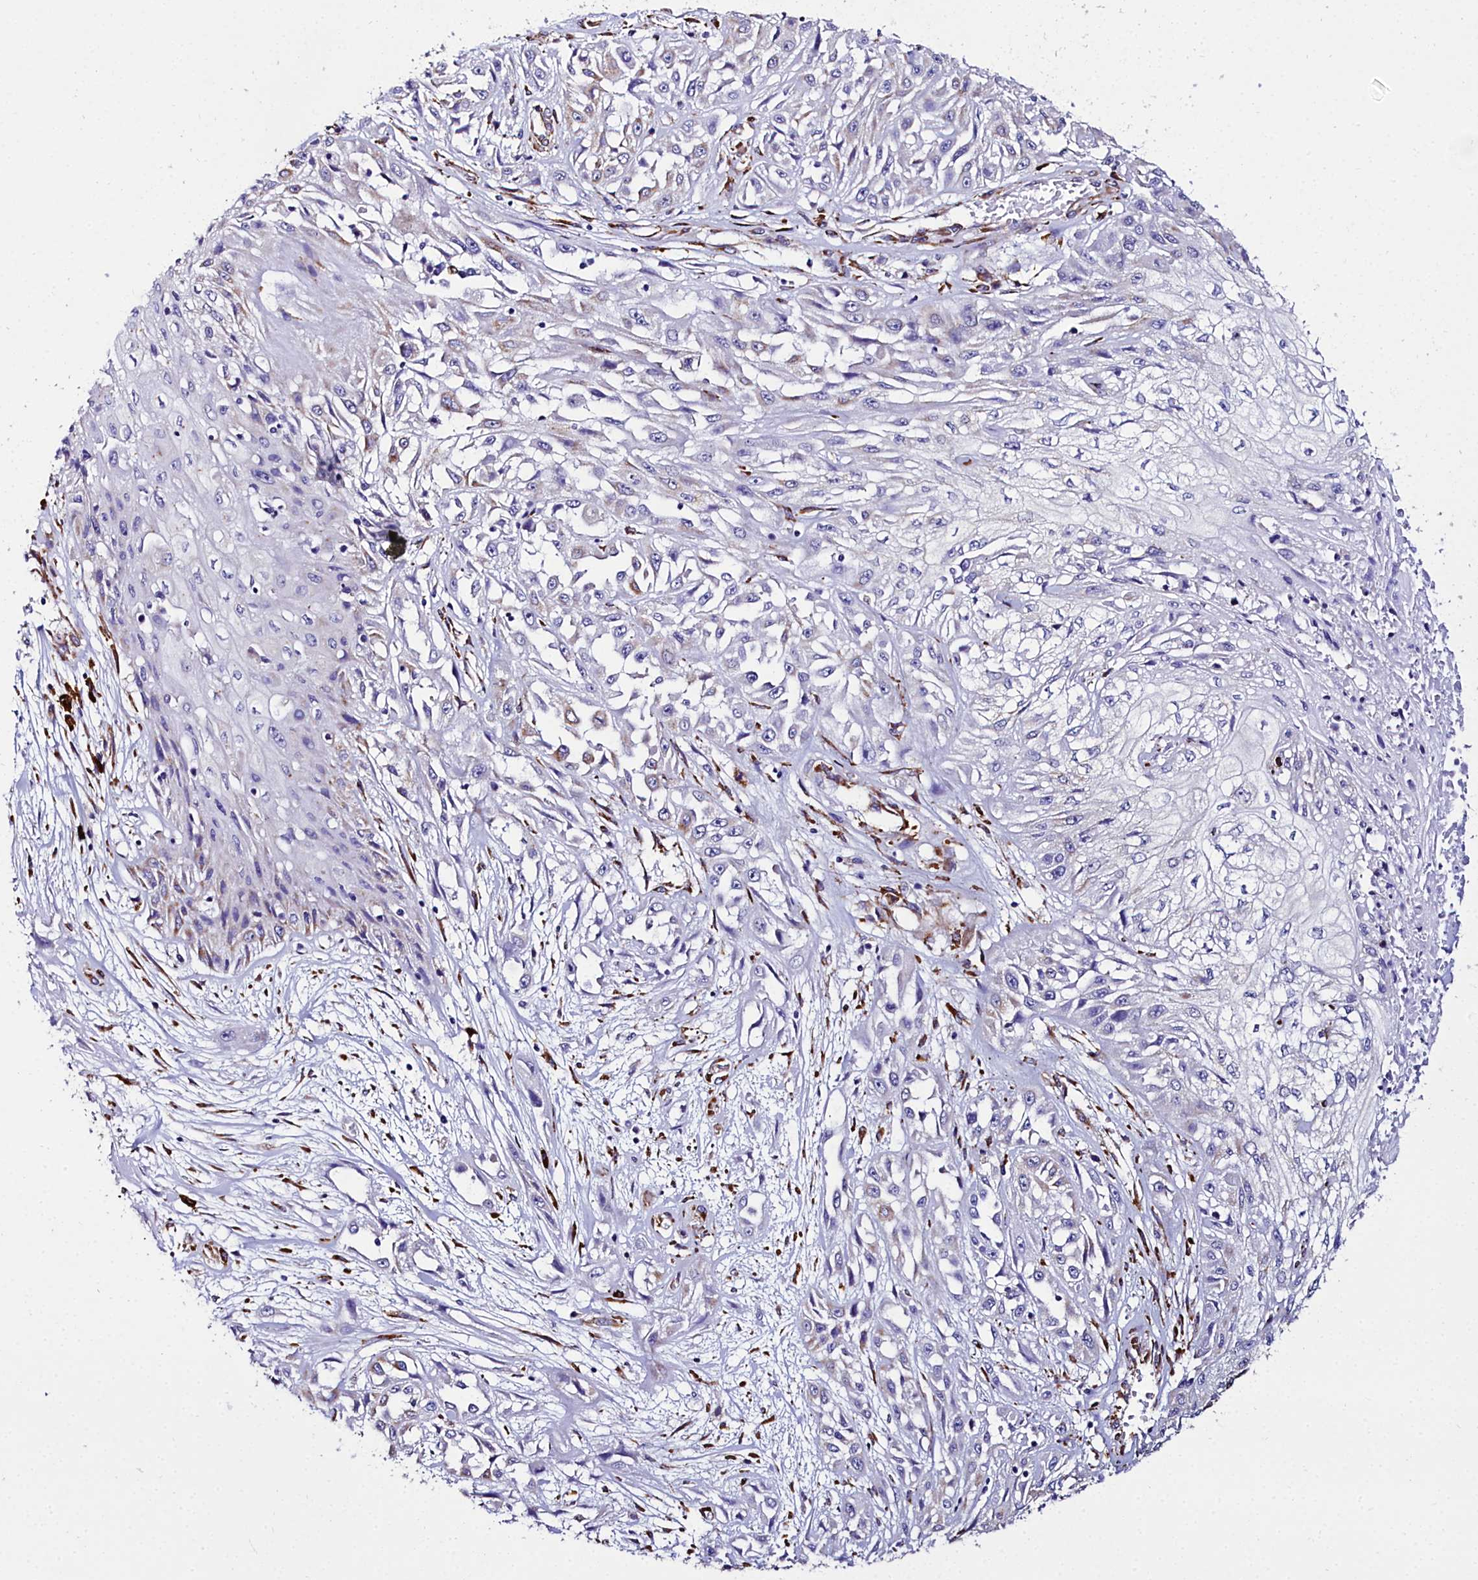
{"staining": {"intensity": "negative", "quantity": "none", "location": "none"}, "tissue": "skin cancer", "cell_type": "Tumor cells", "image_type": "cancer", "snomed": [{"axis": "morphology", "description": "Squamous cell carcinoma, NOS"}, {"axis": "morphology", "description": "Squamous cell carcinoma, metastatic, NOS"}, {"axis": "topography", "description": "Skin"}, {"axis": "topography", "description": "Lymph node"}], "caption": "Immunohistochemistry (IHC) micrograph of human metastatic squamous cell carcinoma (skin) stained for a protein (brown), which demonstrates no expression in tumor cells.", "gene": "TXNDC5", "patient": {"sex": "male", "age": 75}}